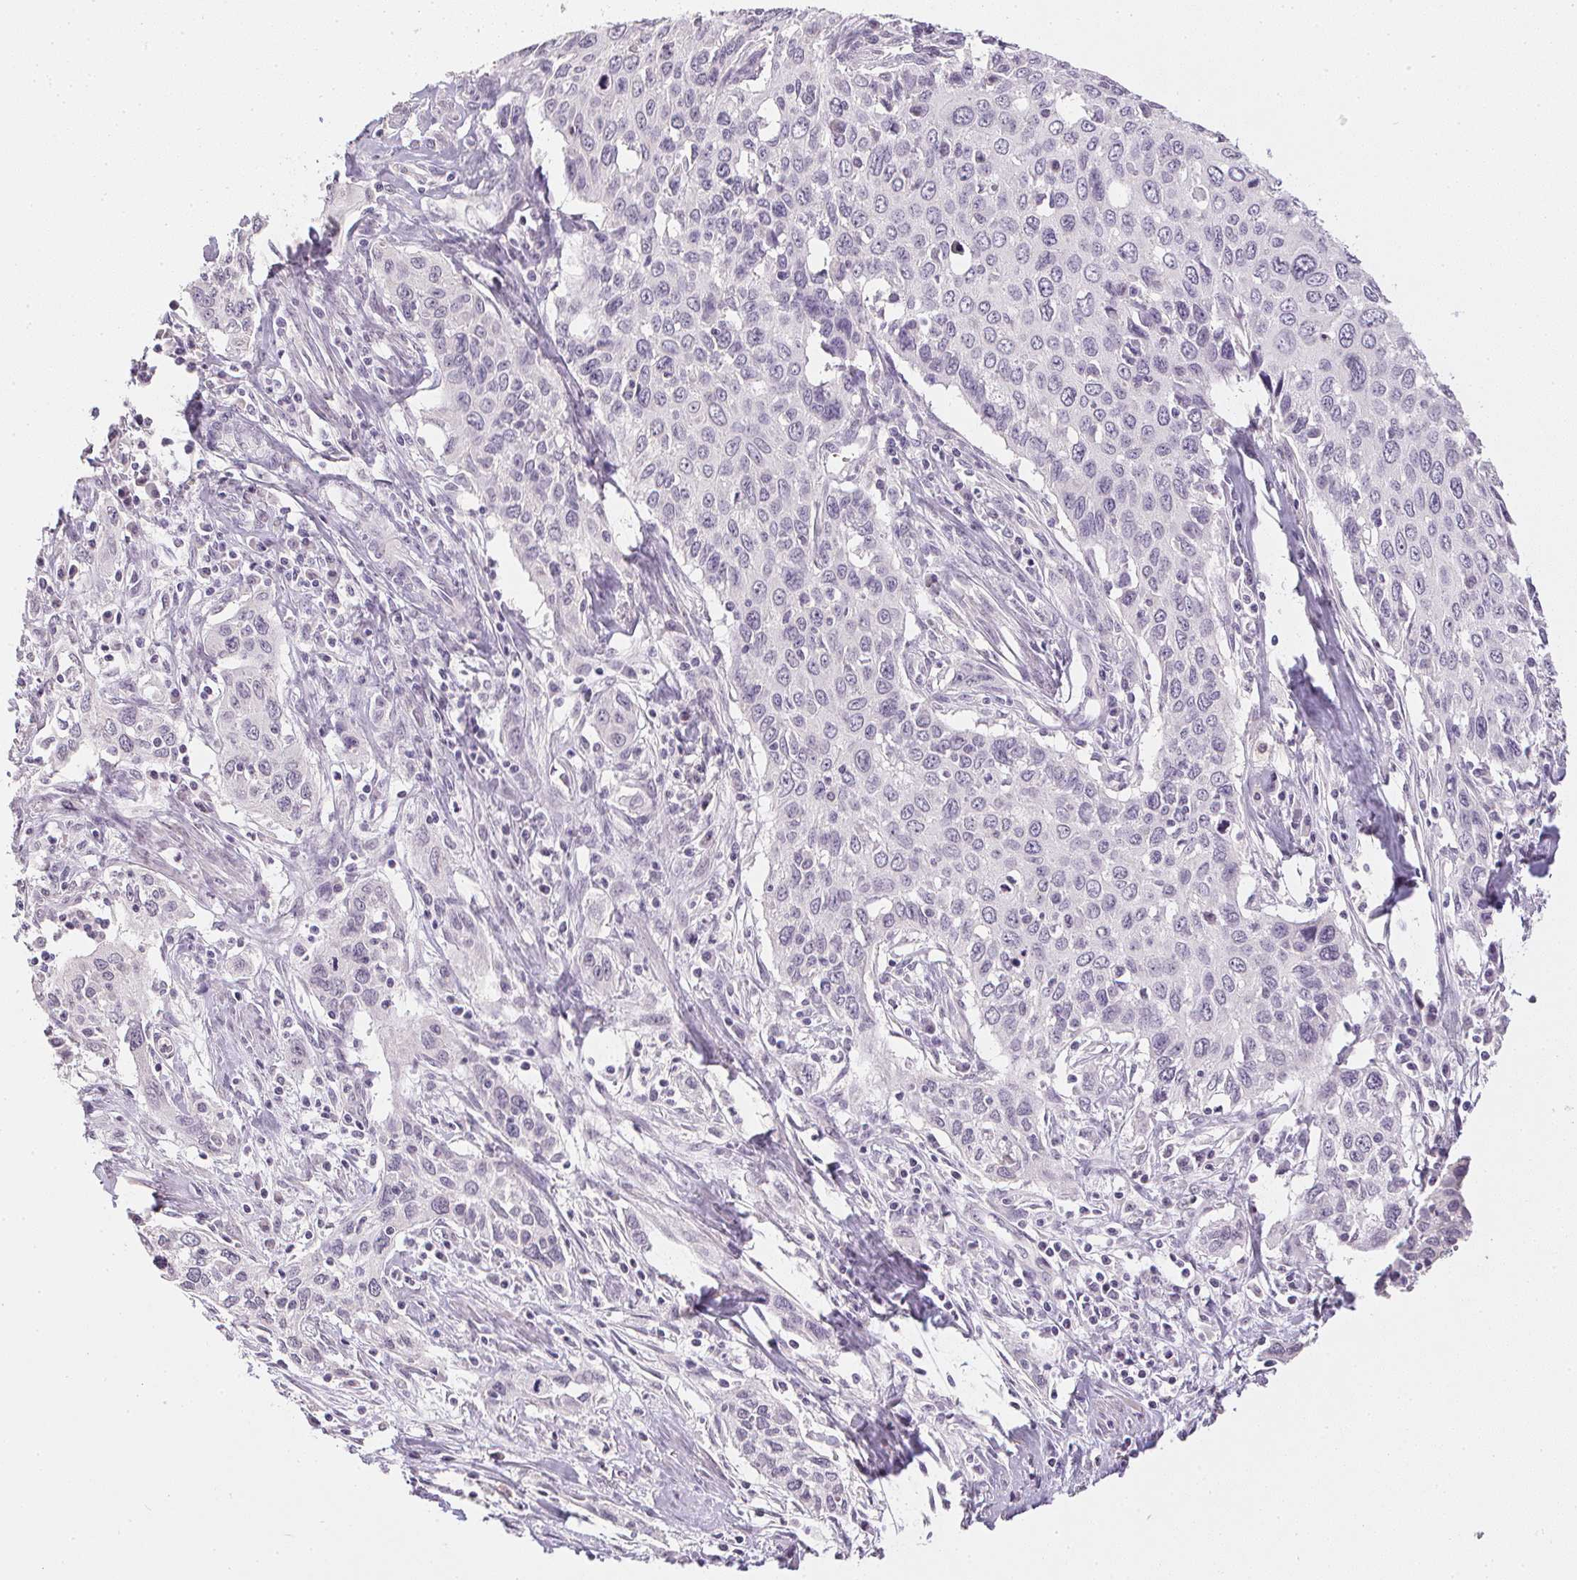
{"staining": {"intensity": "negative", "quantity": "none", "location": "none"}, "tissue": "cervical cancer", "cell_type": "Tumor cells", "image_type": "cancer", "snomed": [{"axis": "morphology", "description": "Squamous cell carcinoma, NOS"}, {"axis": "topography", "description": "Cervix"}], "caption": "A photomicrograph of human cervical cancer (squamous cell carcinoma) is negative for staining in tumor cells.", "gene": "PPY", "patient": {"sex": "female", "age": 38}}